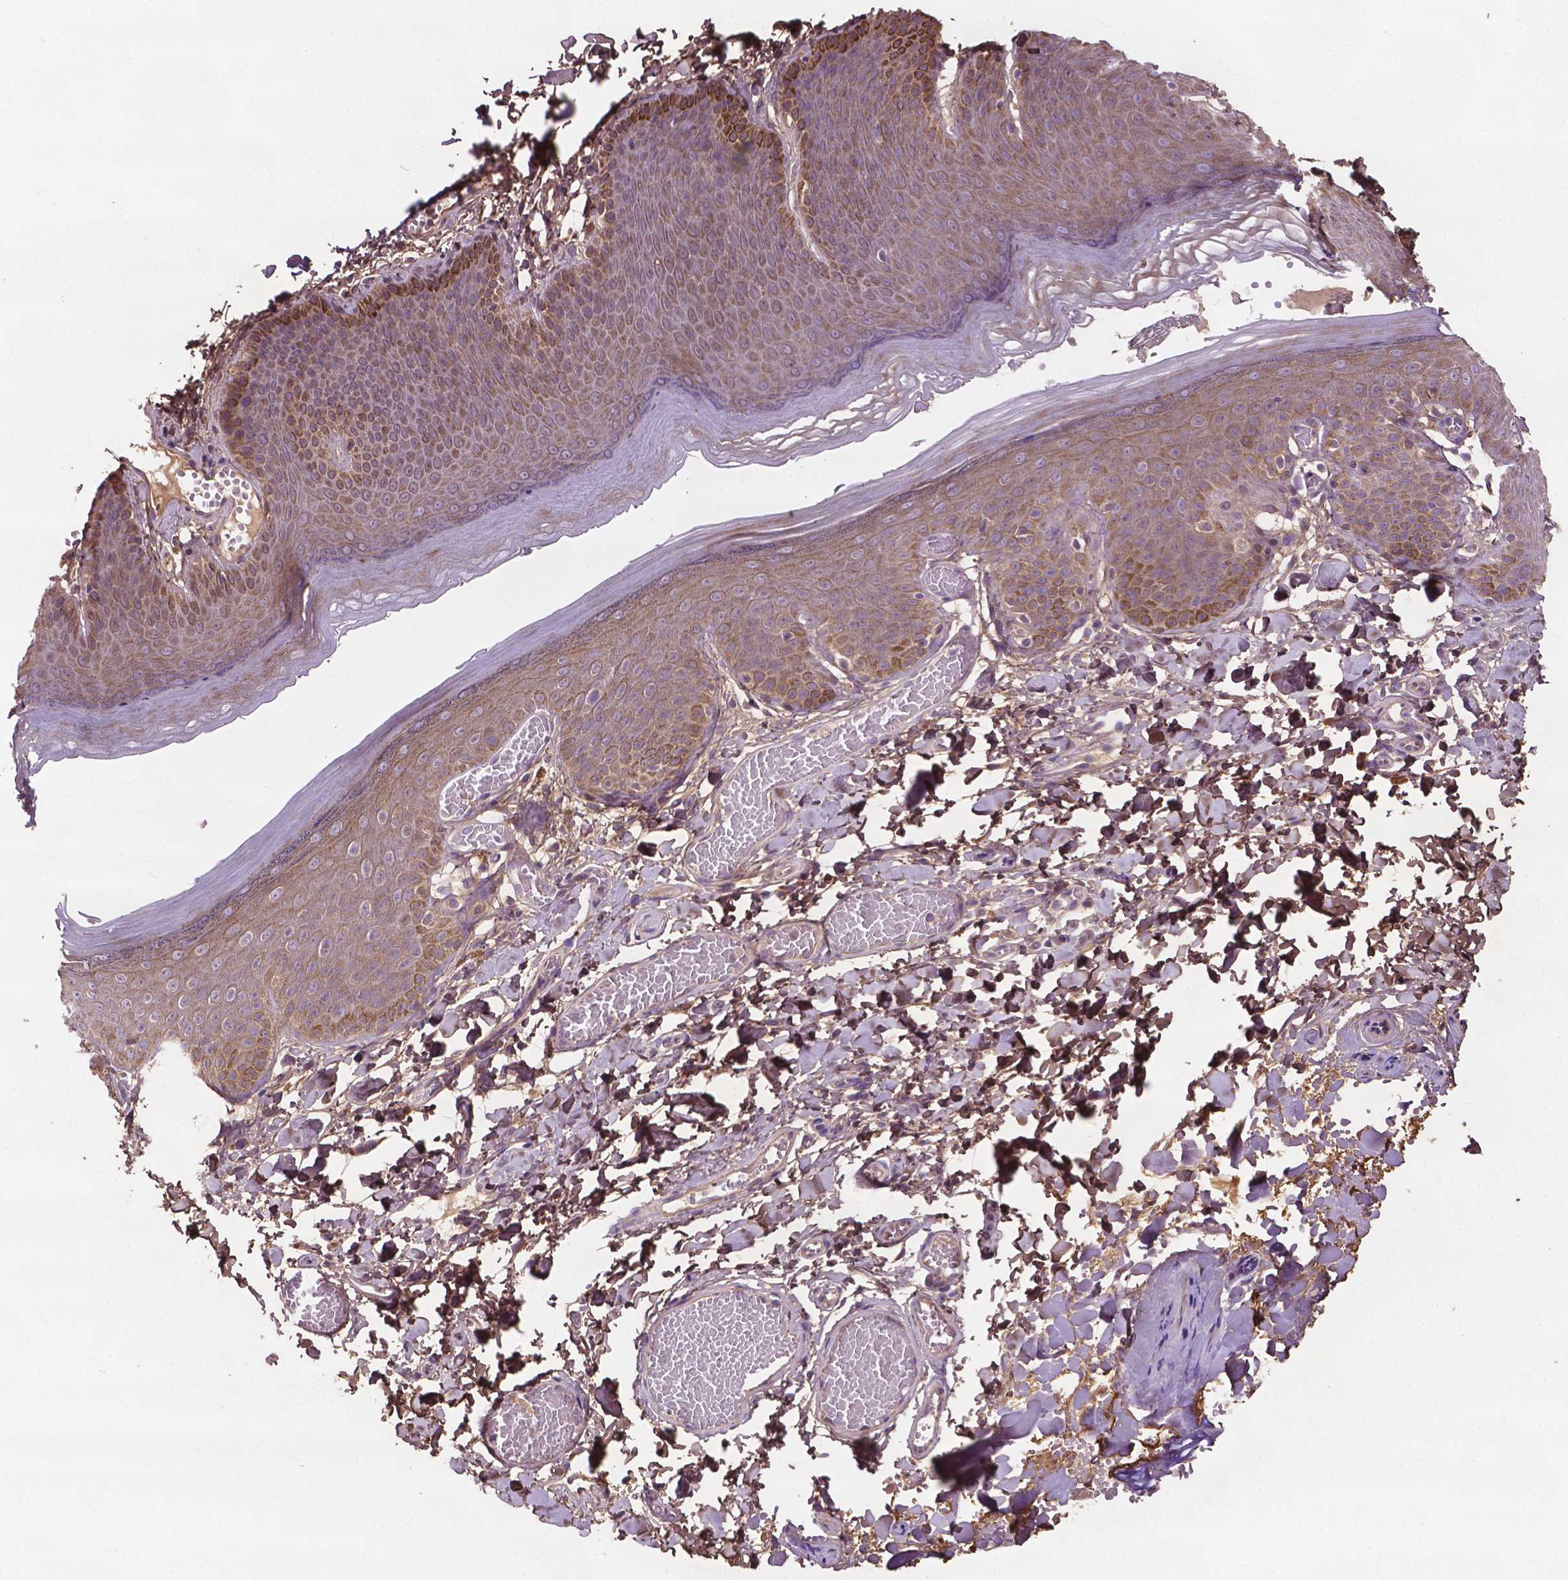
{"staining": {"intensity": "moderate", "quantity": ">75%", "location": "cytoplasmic/membranous"}, "tissue": "skin", "cell_type": "Epidermal cells", "image_type": "normal", "snomed": [{"axis": "morphology", "description": "Normal tissue, NOS"}, {"axis": "topography", "description": "Anal"}], "caption": "Protein positivity by IHC reveals moderate cytoplasmic/membranous positivity in approximately >75% of epidermal cells in benign skin.", "gene": "GJA9", "patient": {"sex": "male", "age": 53}}